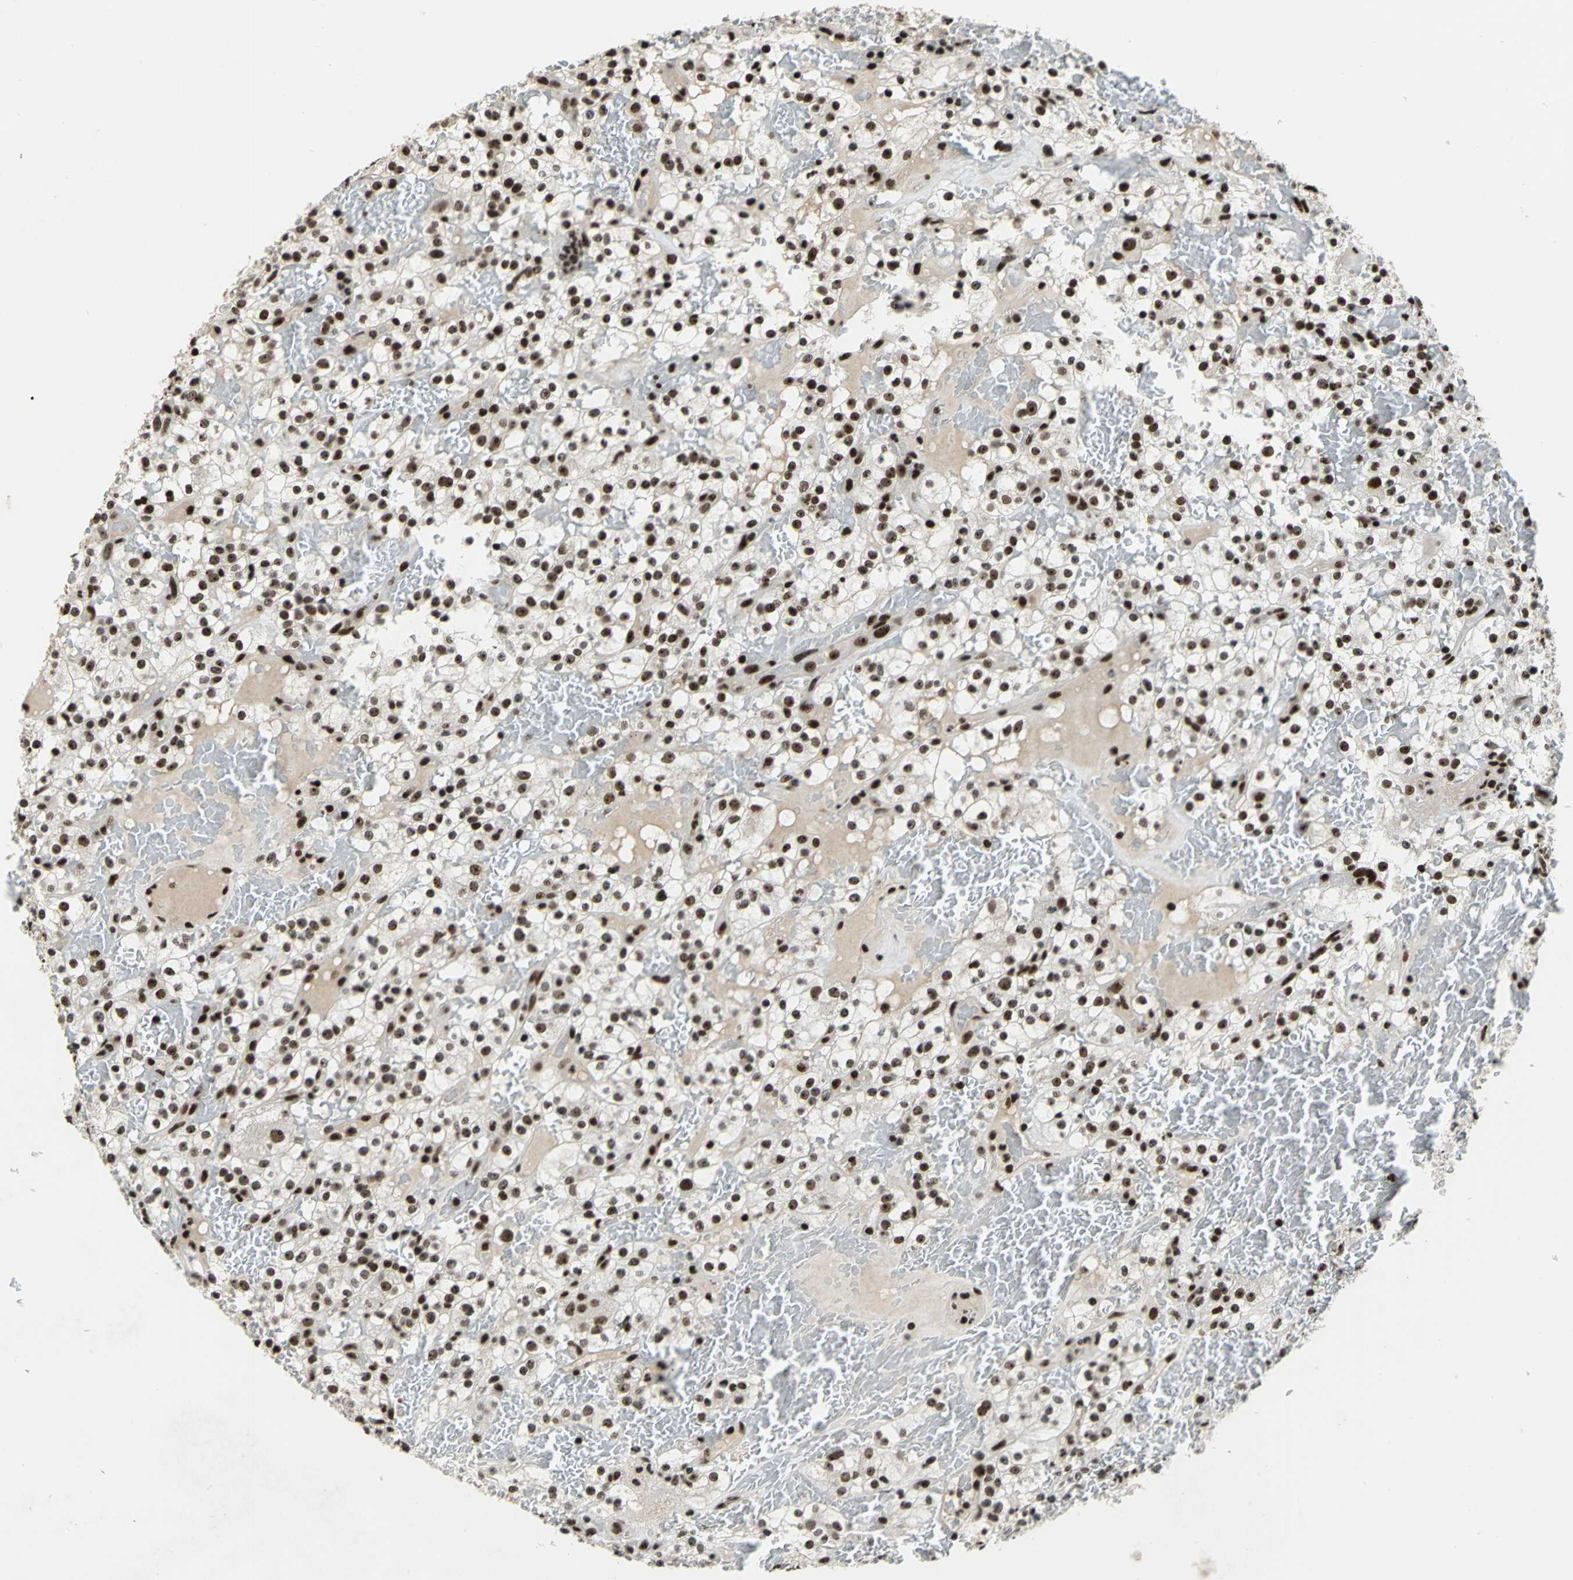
{"staining": {"intensity": "moderate", "quantity": ">75%", "location": "nuclear"}, "tissue": "renal cancer", "cell_type": "Tumor cells", "image_type": "cancer", "snomed": [{"axis": "morphology", "description": "Normal tissue, NOS"}, {"axis": "morphology", "description": "Adenocarcinoma, NOS"}, {"axis": "topography", "description": "Kidney"}], "caption": "DAB immunohistochemical staining of renal cancer (adenocarcinoma) demonstrates moderate nuclear protein positivity in about >75% of tumor cells.", "gene": "UBTF", "patient": {"sex": "female", "age": 72}}